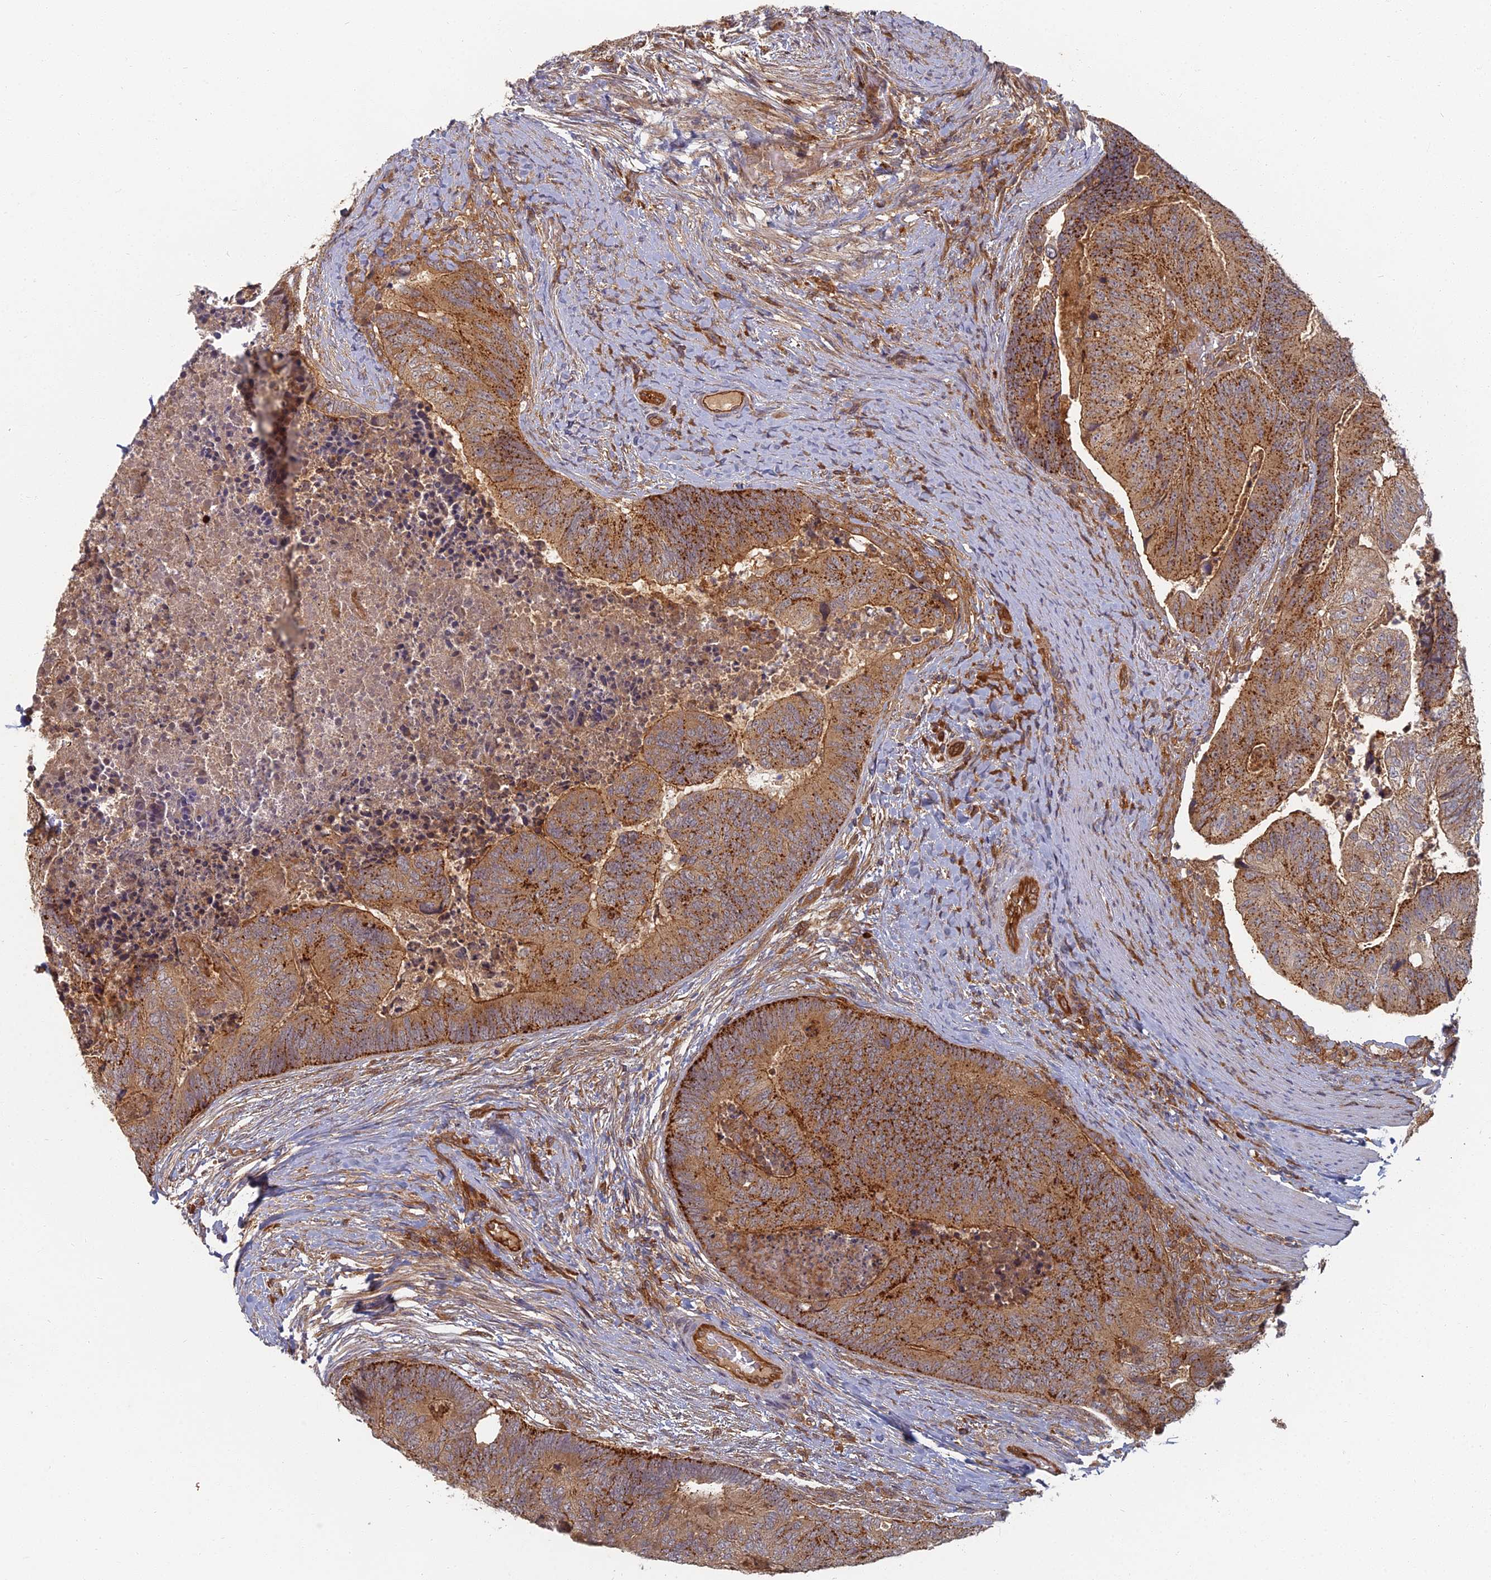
{"staining": {"intensity": "strong", "quantity": ">75%", "location": "cytoplasmic/membranous"}, "tissue": "colorectal cancer", "cell_type": "Tumor cells", "image_type": "cancer", "snomed": [{"axis": "morphology", "description": "Adenocarcinoma, NOS"}, {"axis": "topography", "description": "Colon"}], "caption": "Immunohistochemistry micrograph of neoplastic tissue: human colorectal adenocarcinoma stained using immunohistochemistry reveals high levels of strong protein expression localized specifically in the cytoplasmic/membranous of tumor cells, appearing as a cytoplasmic/membranous brown color.", "gene": "INO80D", "patient": {"sex": "female", "age": 67}}